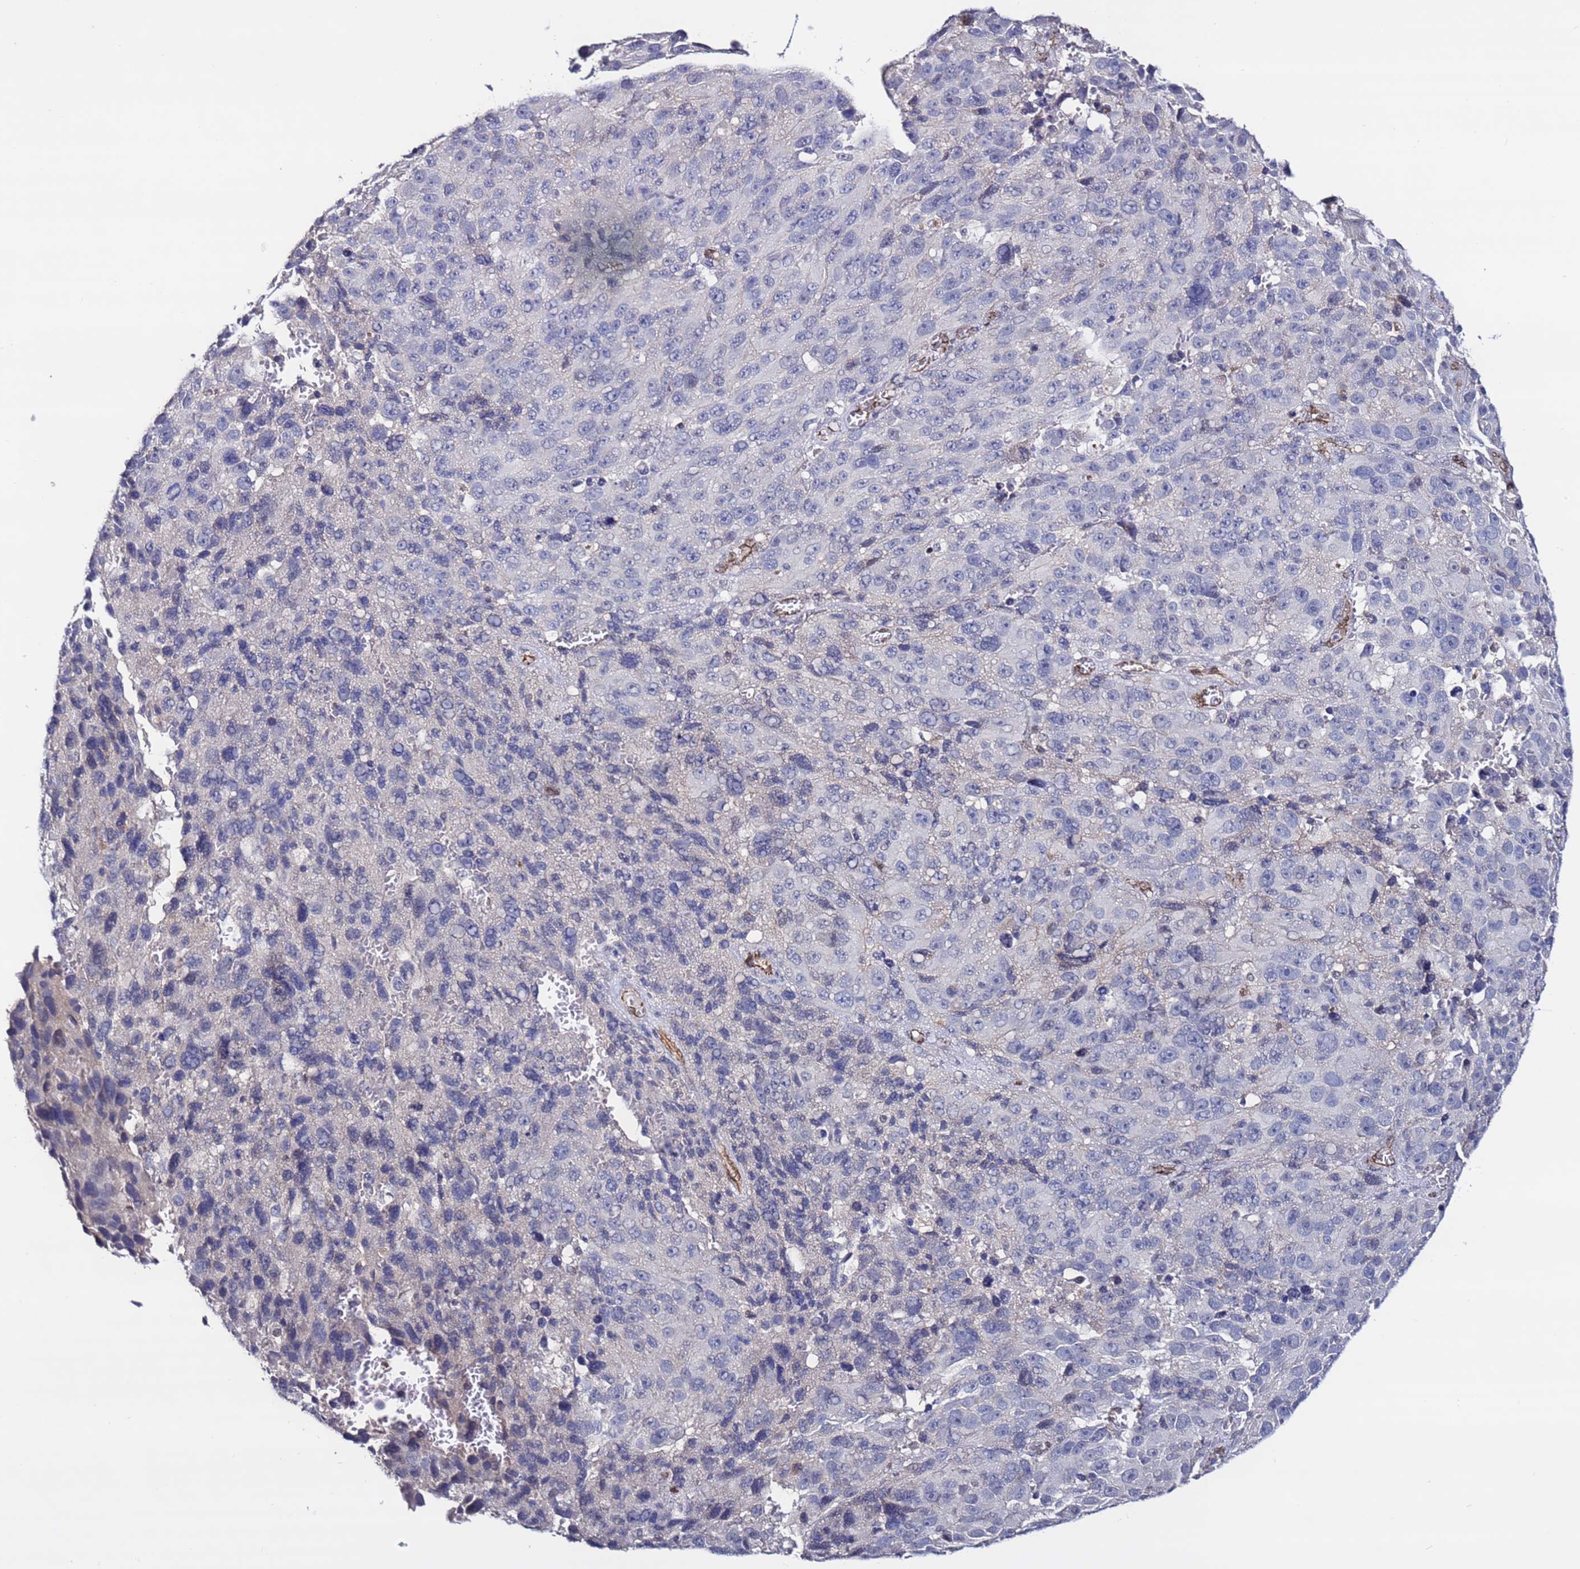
{"staining": {"intensity": "negative", "quantity": "none", "location": "none"}, "tissue": "melanoma", "cell_type": "Tumor cells", "image_type": "cancer", "snomed": [{"axis": "morphology", "description": "Malignant melanoma, NOS"}, {"axis": "topography", "description": "Skin"}], "caption": "Micrograph shows no protein staining in tumor cells of malignant melanoma tissue.", "gene": "TENM3", "patient": {"sex": "male", "age": 84}}